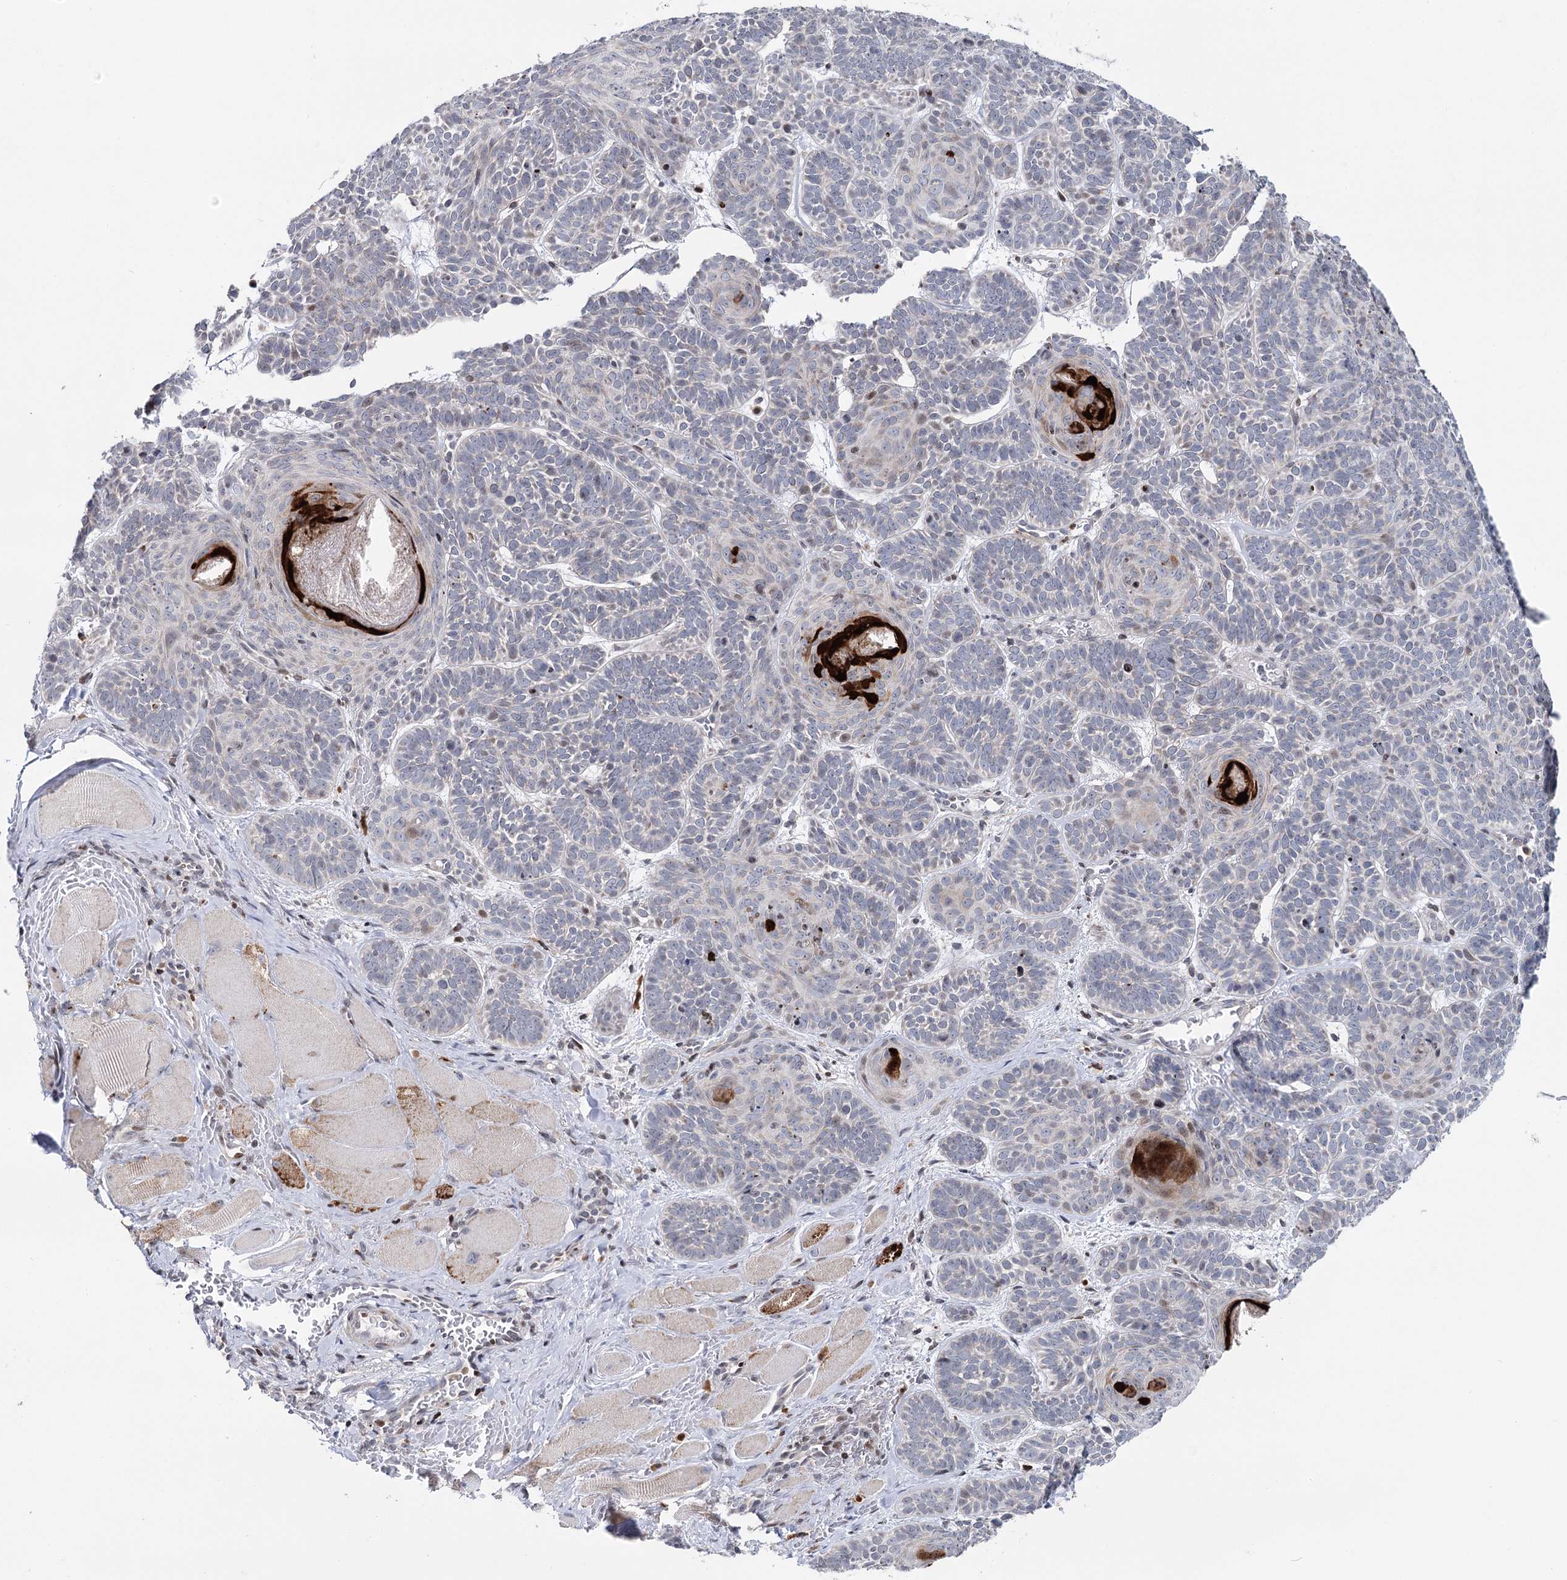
{"staining": {"intensity": "moderate", "quantity": "<25%", "location": "nuclear"}, "tissue": "skin cancer", "cell_type": "Tumor cells", "image_type": "cancer", "snomed": [{"axis": "morphology", "description": "Basal cell carcinoma"}, {"axis": "topography", "description": "Skin"}], "caption": "A brown stain labels moderate nuclear positivity of a protein in skin basal cell carcinoma tumor cells. The staining was performed using DAB, with brown indicating positive protein expression. Nuclei are stained blue with hematoxylin.", "gene": "PTGR1", "patient": {"sex": "male", "age": 85}}